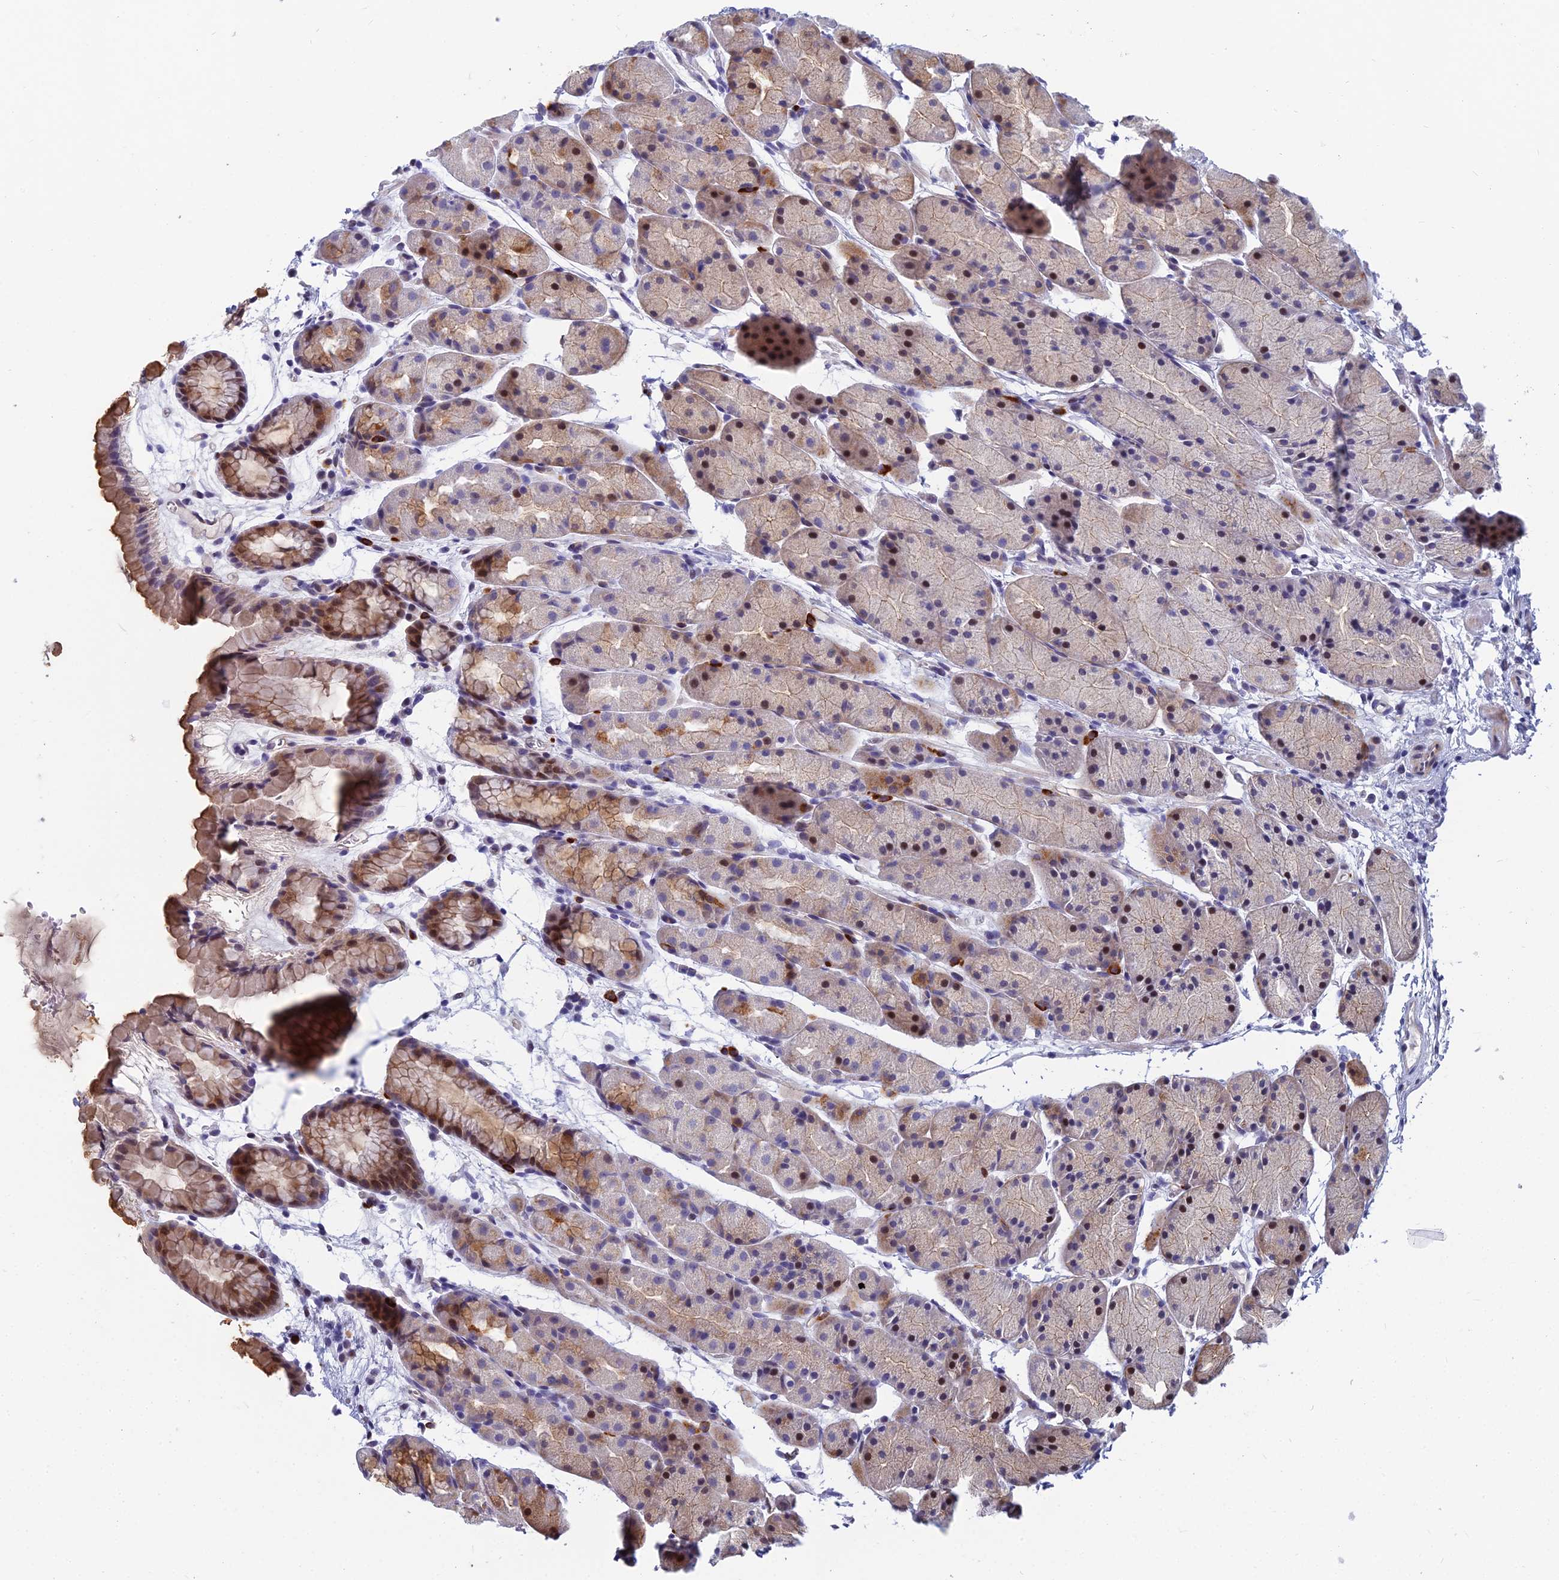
{"staining": {"intensity": "moderate", "quantity": "25%-75%", "location": "cytoplasmic/membranous,nuclear"}, "tissue": "stomach", "cell_type": "Glandular cells", "image_type": "normal", "snomed": [{"axis": "morphology", "description": "Normal tissue, NOS"}, {"axis": "topography", "description": "Stomach, upper"}, {"axis": "topography", "description": "Stomach"}], "caption": "This is a micrograph of IHC staining of normal stomach, which shows moderate expression in the cytoplasmic/membranous,nuclear of glandular cells.", "gene": "MYBPC2", "patient": {"sex": "male", "age": 47}}